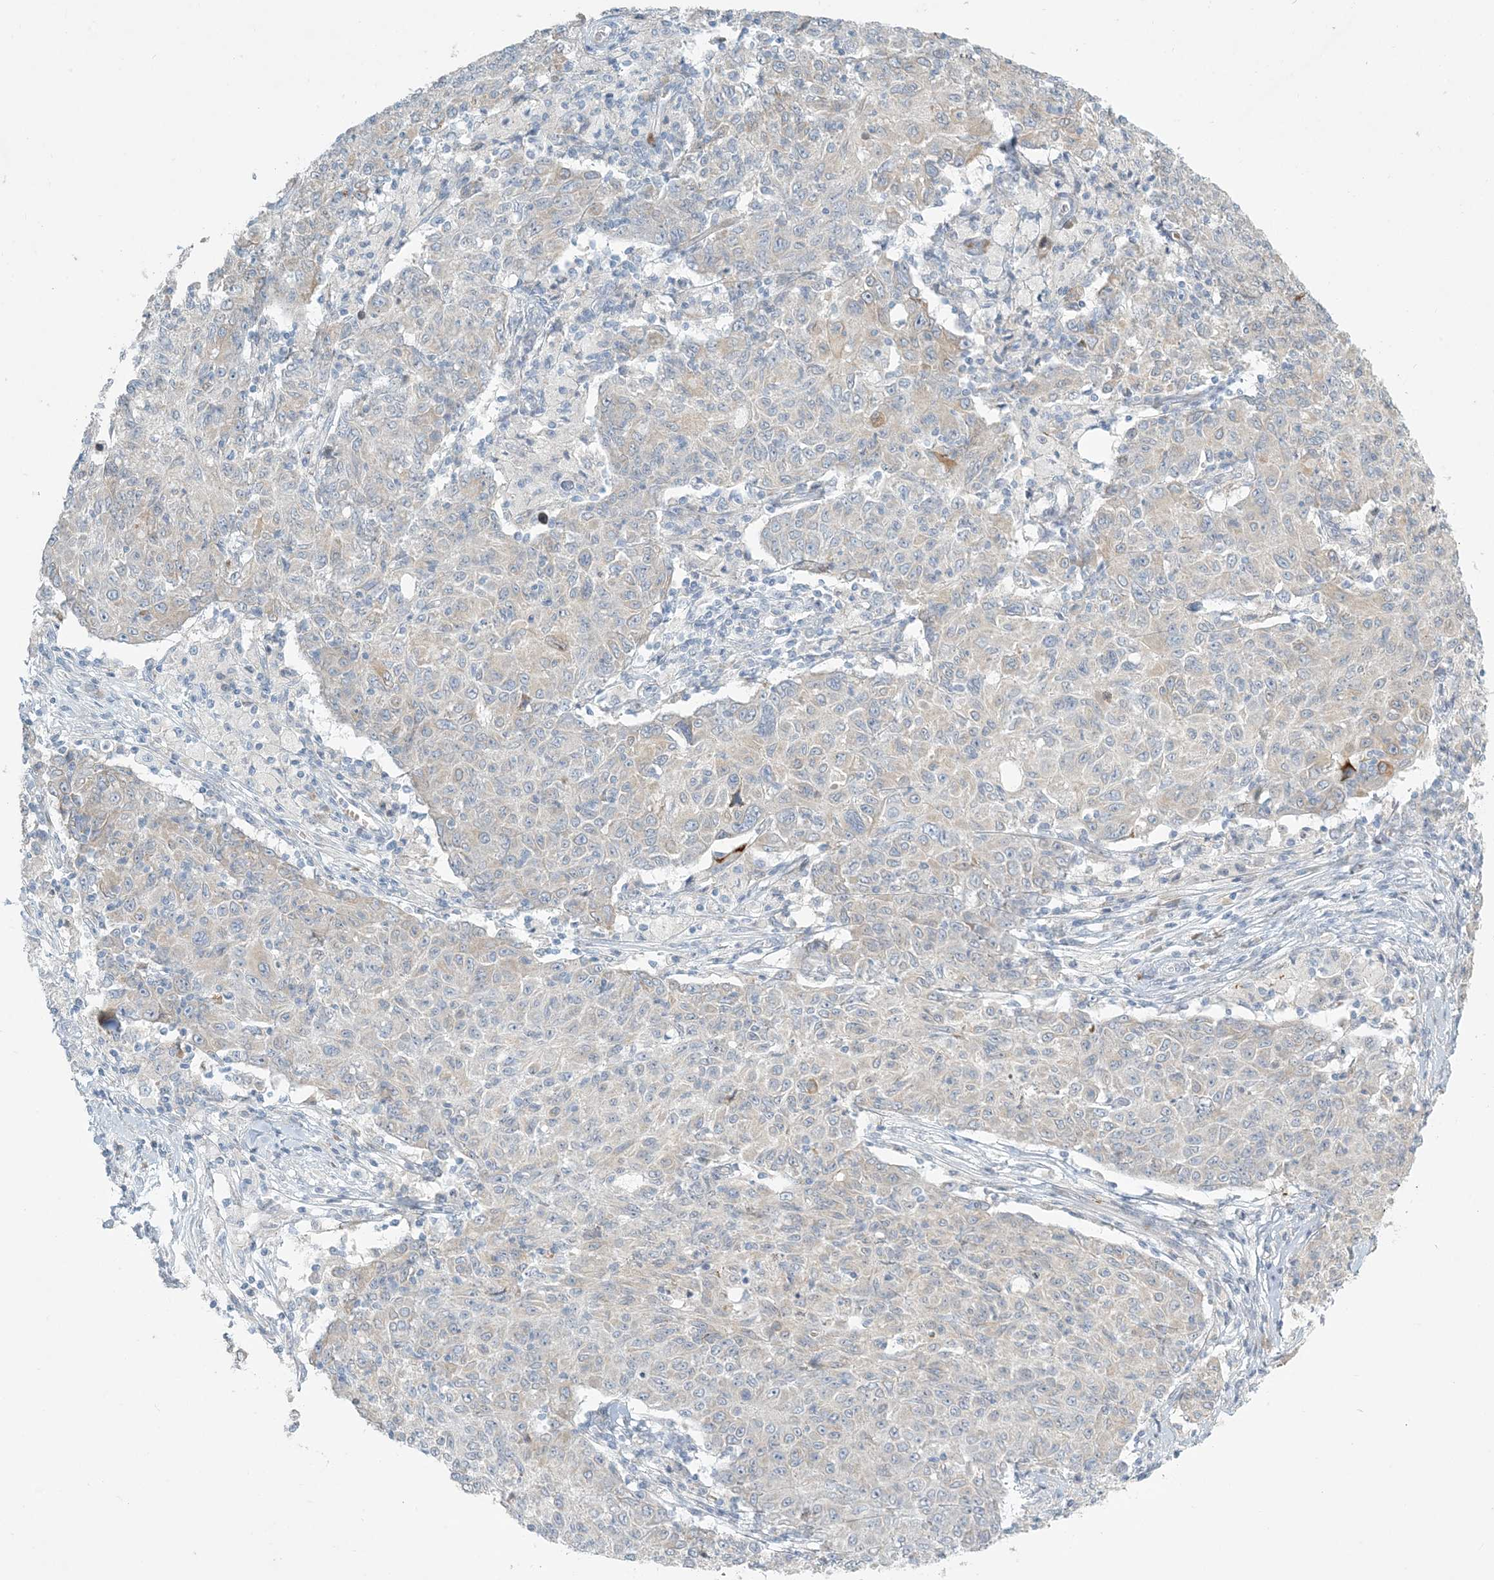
{"staining": {"intensity": "negative", "quantity": "none", "location": "none"}, "tissue": "ovarian cancer", "cell_type": "Tumor cells", "image_type": "cancer", "snomed": [{"axis": "morphology", "description": "Carcinoma, endometroid"}, {"axis": "topography", "description": "Ovary"}], "caption": "This is an immunohistochemistry (IHC) histopathology image of endometroid carcinoma (ovarian). There is no positivity in tumor cells.", "gene": "ZNF385D", "patient": {"sex": "female", "age": 42}}